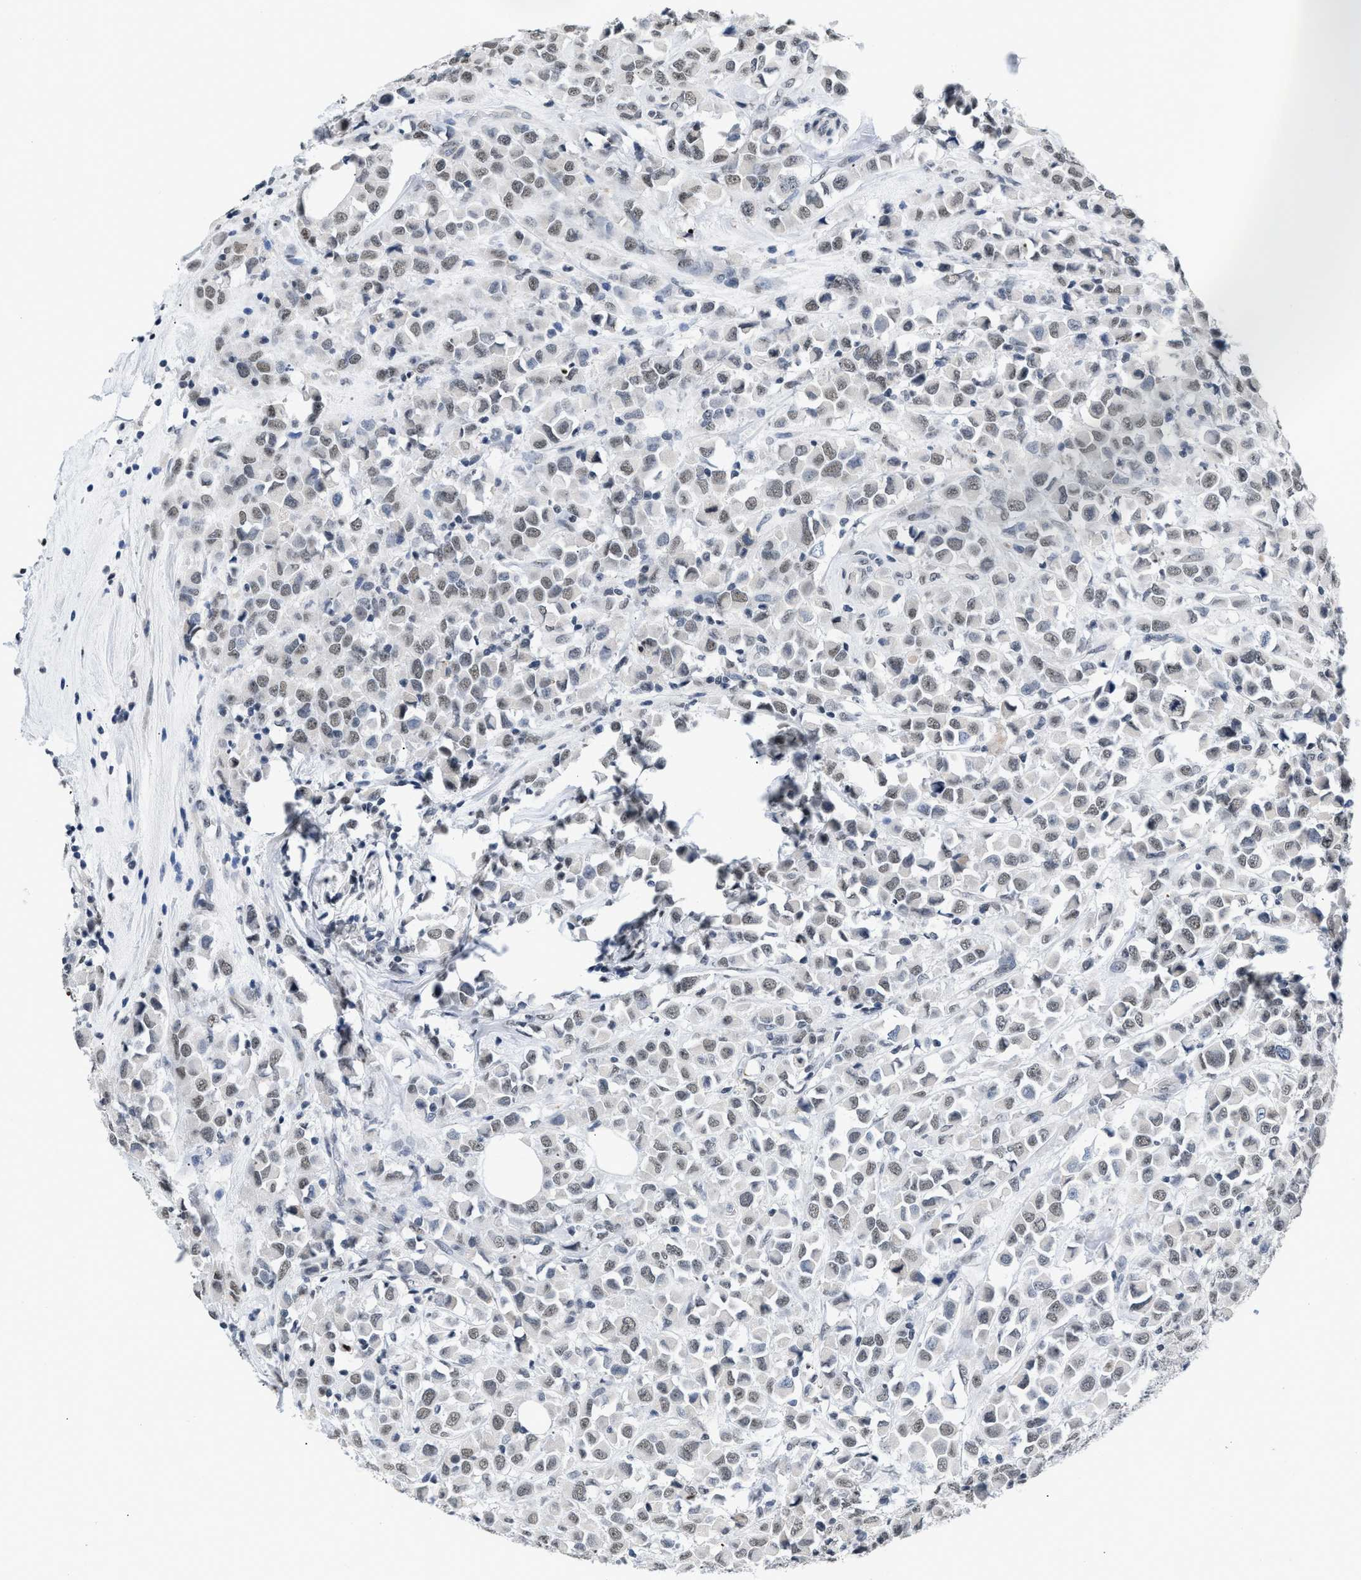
{"staining": {"intensity": "weak", "quantity": ">75%", "location": "nuclear"}, "tissue": "breast cancer", "cell_type": "Tumor cells", "image_type": "cancer", "snomed": [{"axis": "morphology", "description": "Duct carcinoma"}, {"axis": "topography", "description": "Breast"}], "caption": "There is low levels of weak nuclear positivity in tumor cells of invasive ductal carcinoma (breast), as demonstrated by immunohistochemical staining (brown color).", "gene": "RAF1", "patient": {"sex": "female", "age": 61}}